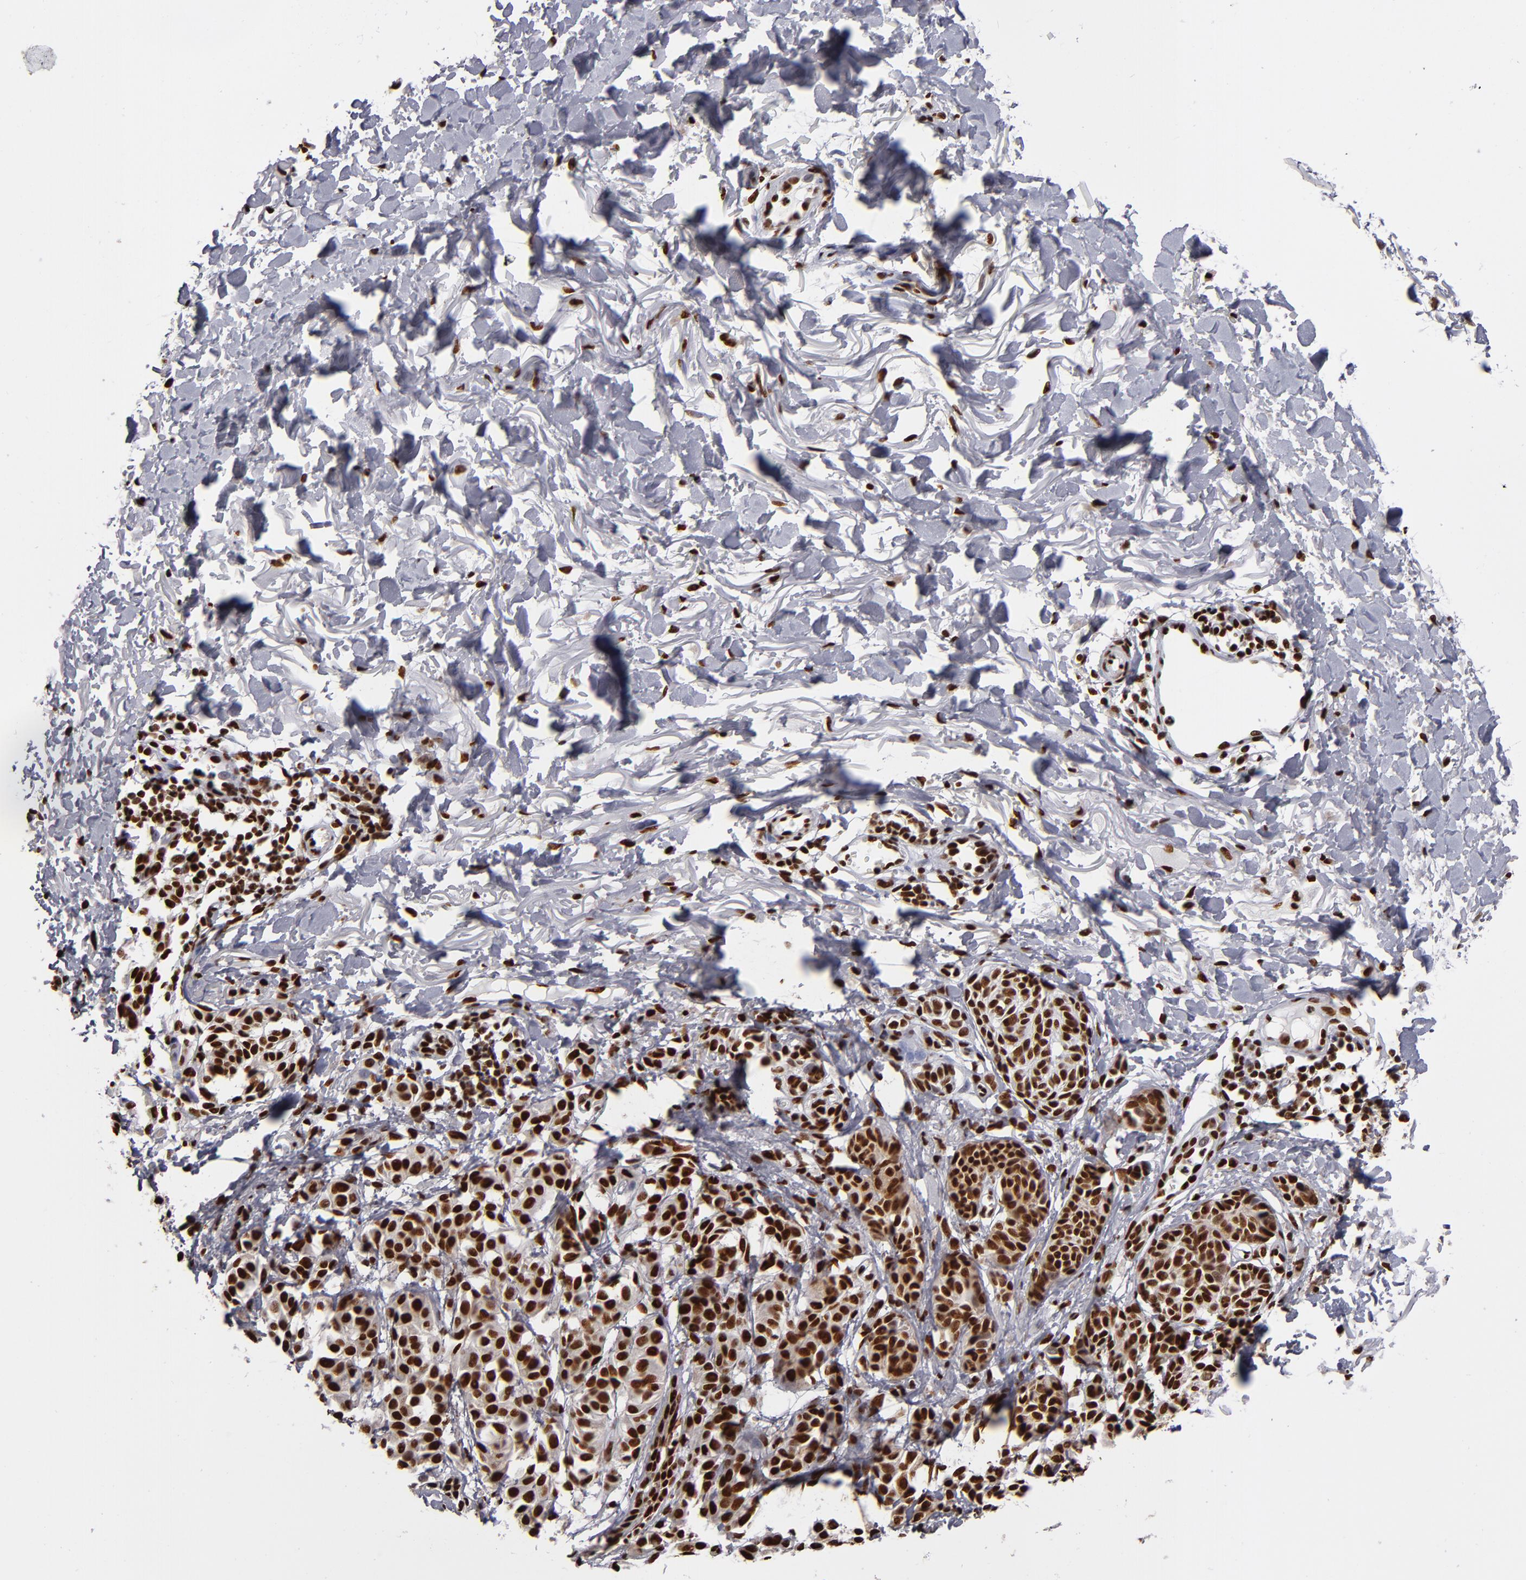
{"staining": {"intensity": "strong", "quantity": ">75%", "location": "nuclear"}, "tissue": "melanoma", "cell_type": "Tumor cells", "image_type": "cancer", "snomed": [{"axis": "morphology", "description": "Malignant melanoma, NOS"}, {"axis": "topography", "description": "Skin"}], "caption": "A high-resolution micrograph shows IHC staining of malignant melanoma, which reveals strong nuclear staining in about >75% of tumor cells.", "gene": "MRE11", "patient": {"sex": "male", "age": 76}}